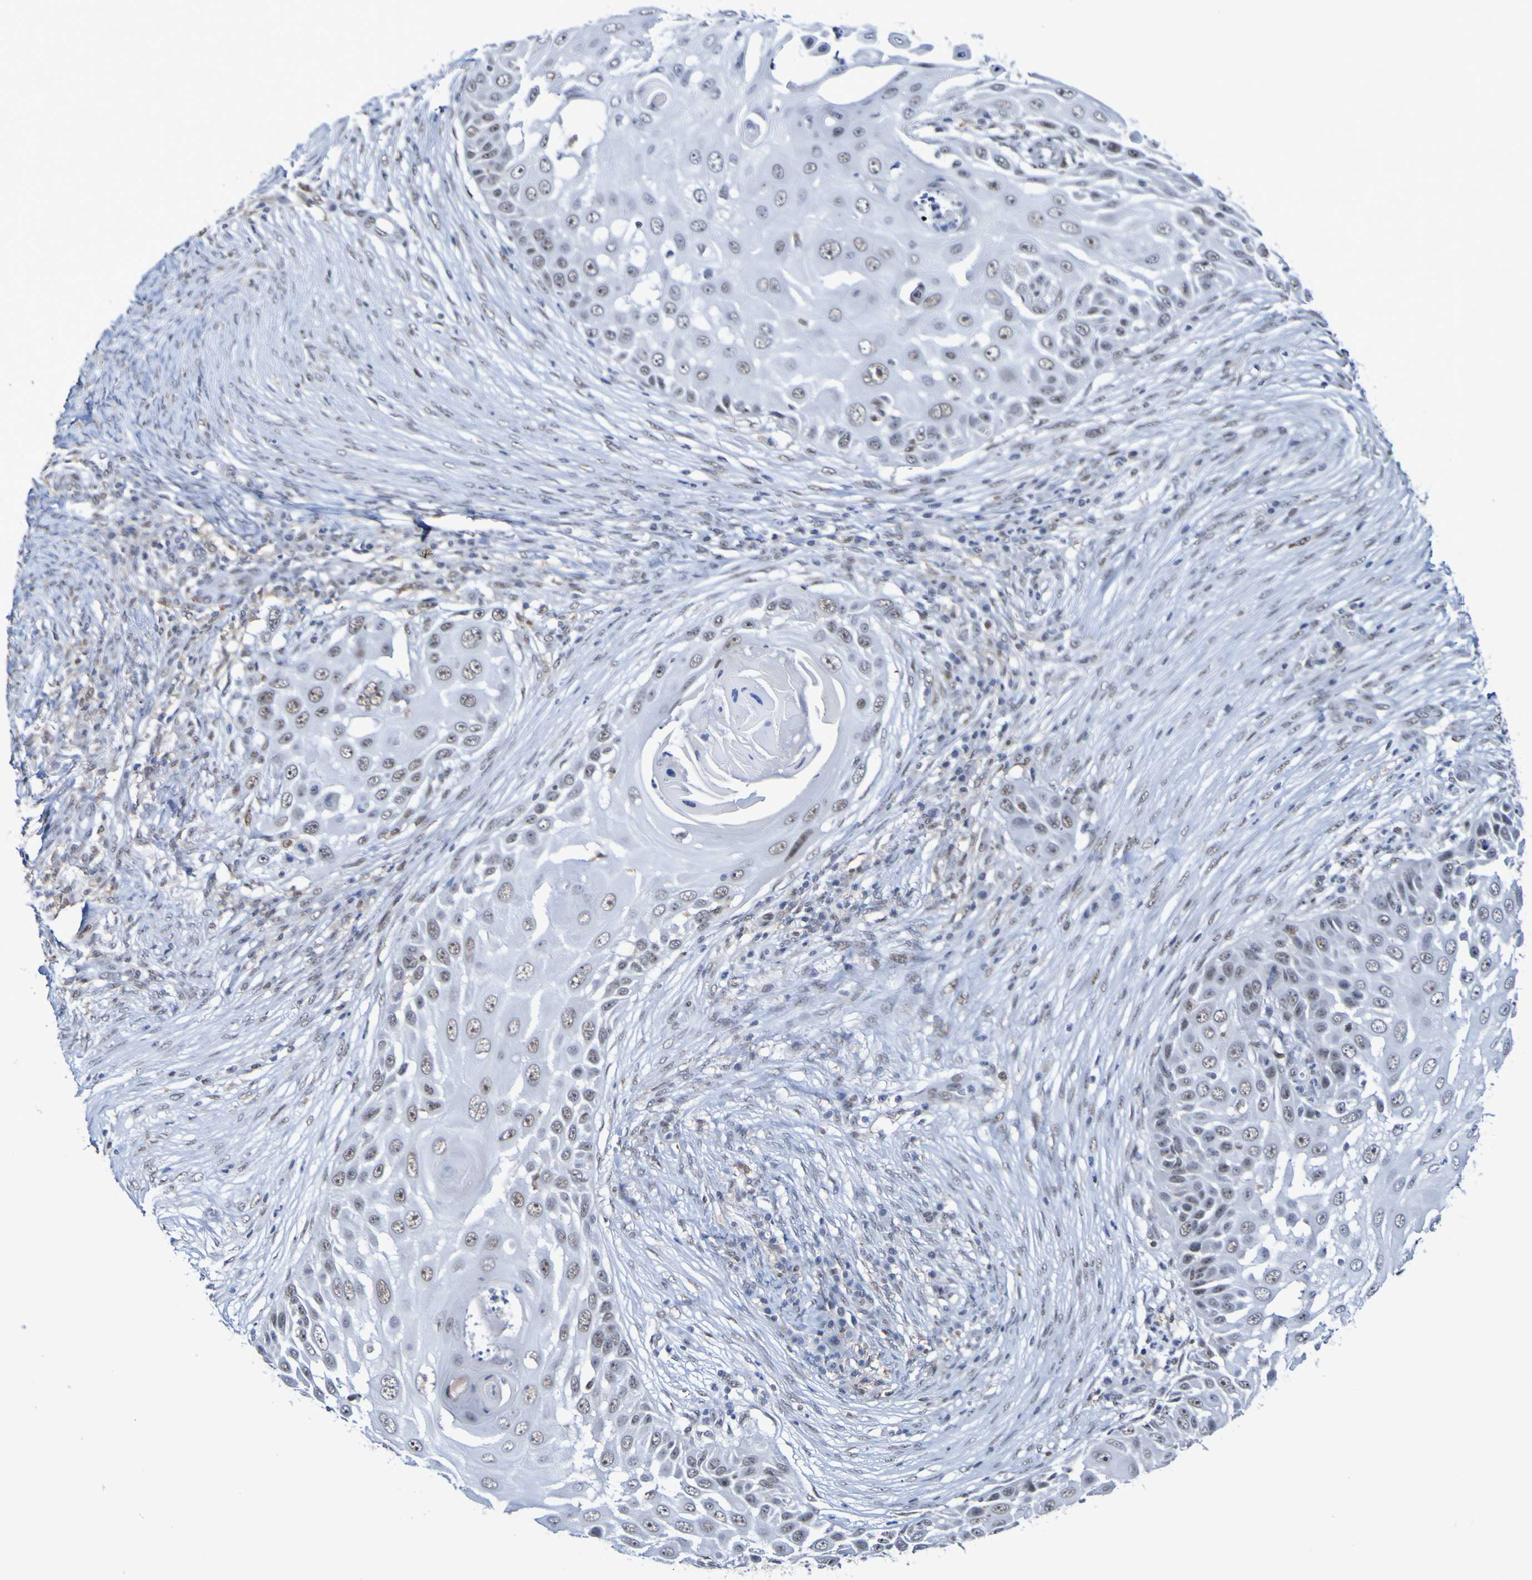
{"staining": {"intensity": "weak", "quantity": "<25%", "location": "nuclear"}, "tissue": "skin cancer", "cell_type": "Tumor cells", "image_type": "cancer", "snomed": [{"axis": "morphology", "description": "Squamous cell carcinoma, NOS"}, {"axis": "topography", "description": "Skin"}], "caption": "This is an IHC image of skin cancer. There is no expression in tumor cells.", "gene": "CDC5L", "patient": {"sex": "female", "age": 44}}